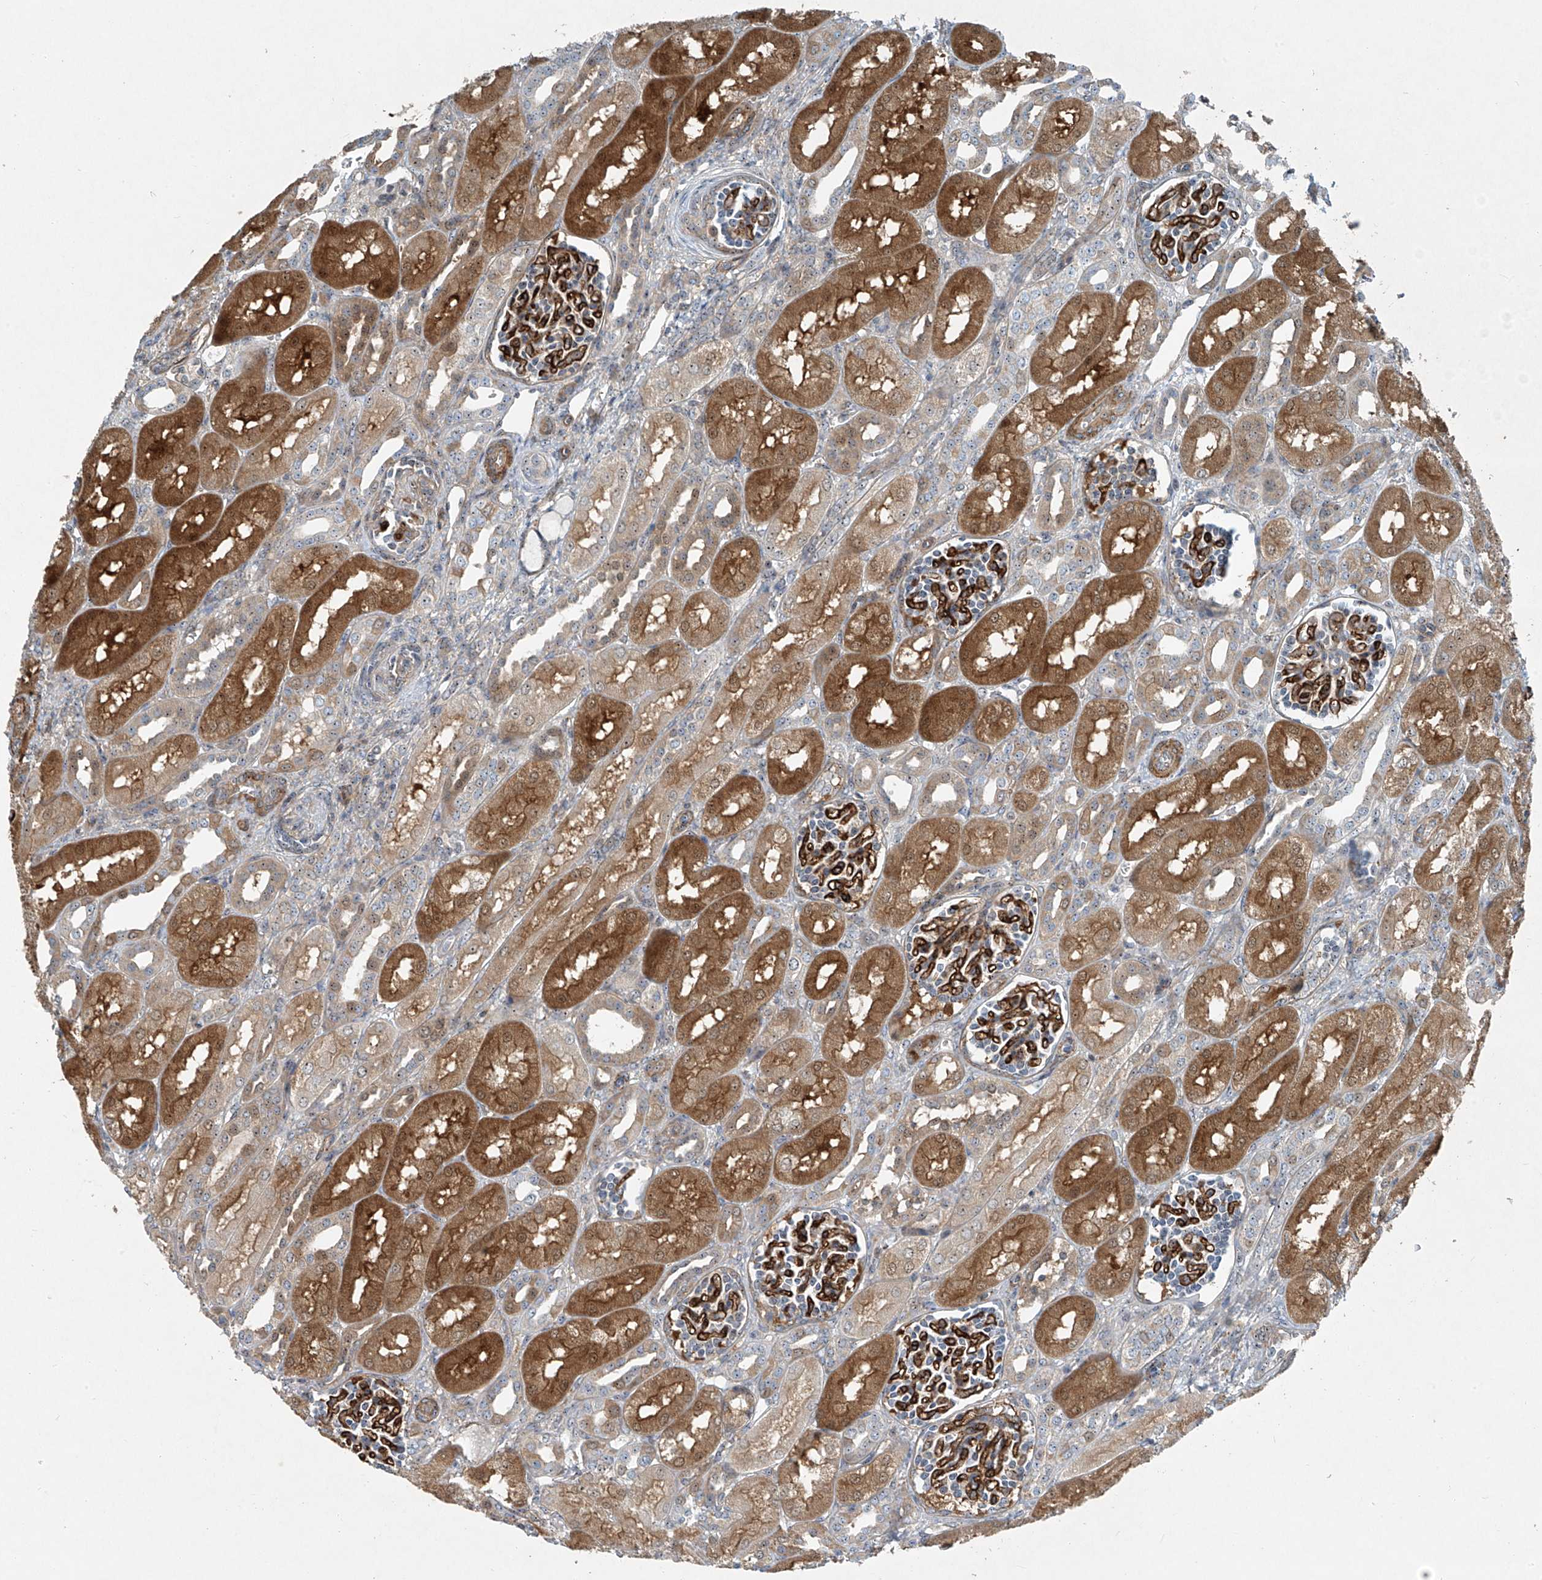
{"staining": {"intensity": "moderate", "quantity": ">75%", "location": "cytoplasmic/membranous"}, "tissue": "kidney", "cell_type": "Cells in glomeruli", "image_type": "normal", "snomed": [{"axis": "morphology", "description": "Normal tissue, NOS"}, {"axis": "morphology", "description": "Neoplasm, malignant, NOS"}, {"axis": "topography", "description": "Kidney"}], "caption": "Kidney stained for a protein (brown) displays moderate cytoplasmic/membranous positive staining in about >75% of cells in glomeruli.", "gene": "PPCS", "patient": {"sex": "female", "age": 1}}